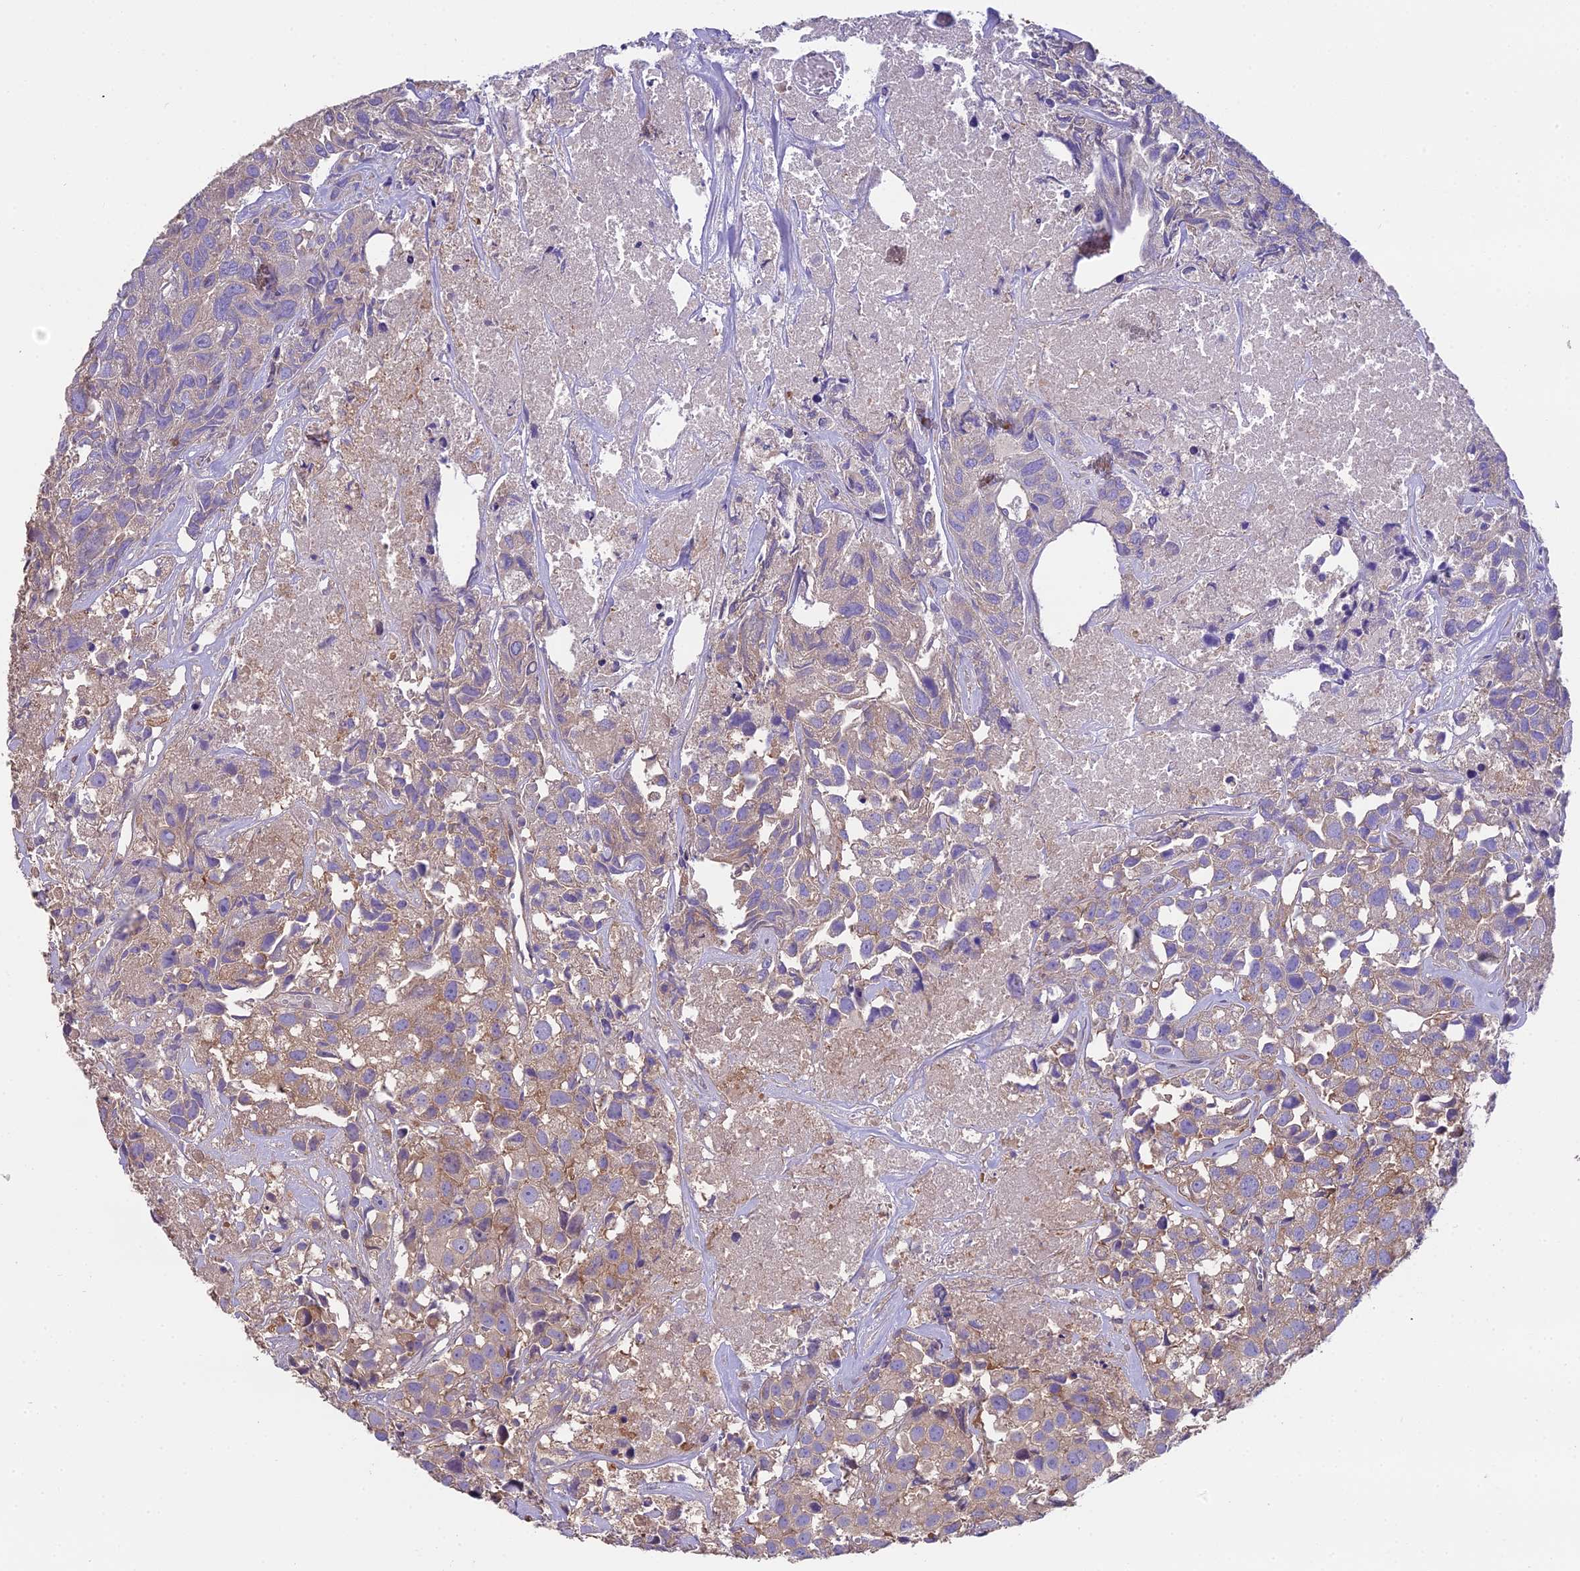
{"staining": {"intensity": "weak", "quantity": ">75%", "location": "cytoplasmic/membranous"}, "tissue": "urothelial cancer", "cell_type": "Tumor cells", "image_type": "cancer", "snomed": [{"axis": "morphology", "description": "Urothelial carcinoma, High grade"}, {"axis": "topography", "description": "Urinary bladder"}], "caption": "Weak cytoplasmic/membranous expression is present in about >75% of tumor cells in urothelial cancer. Immunohistochemistry (ihc) stains the protein in brown and the nuclei are stained blue.", "gene": "BLOC1S4", "patient": {"sex": "female", "age": 75}}